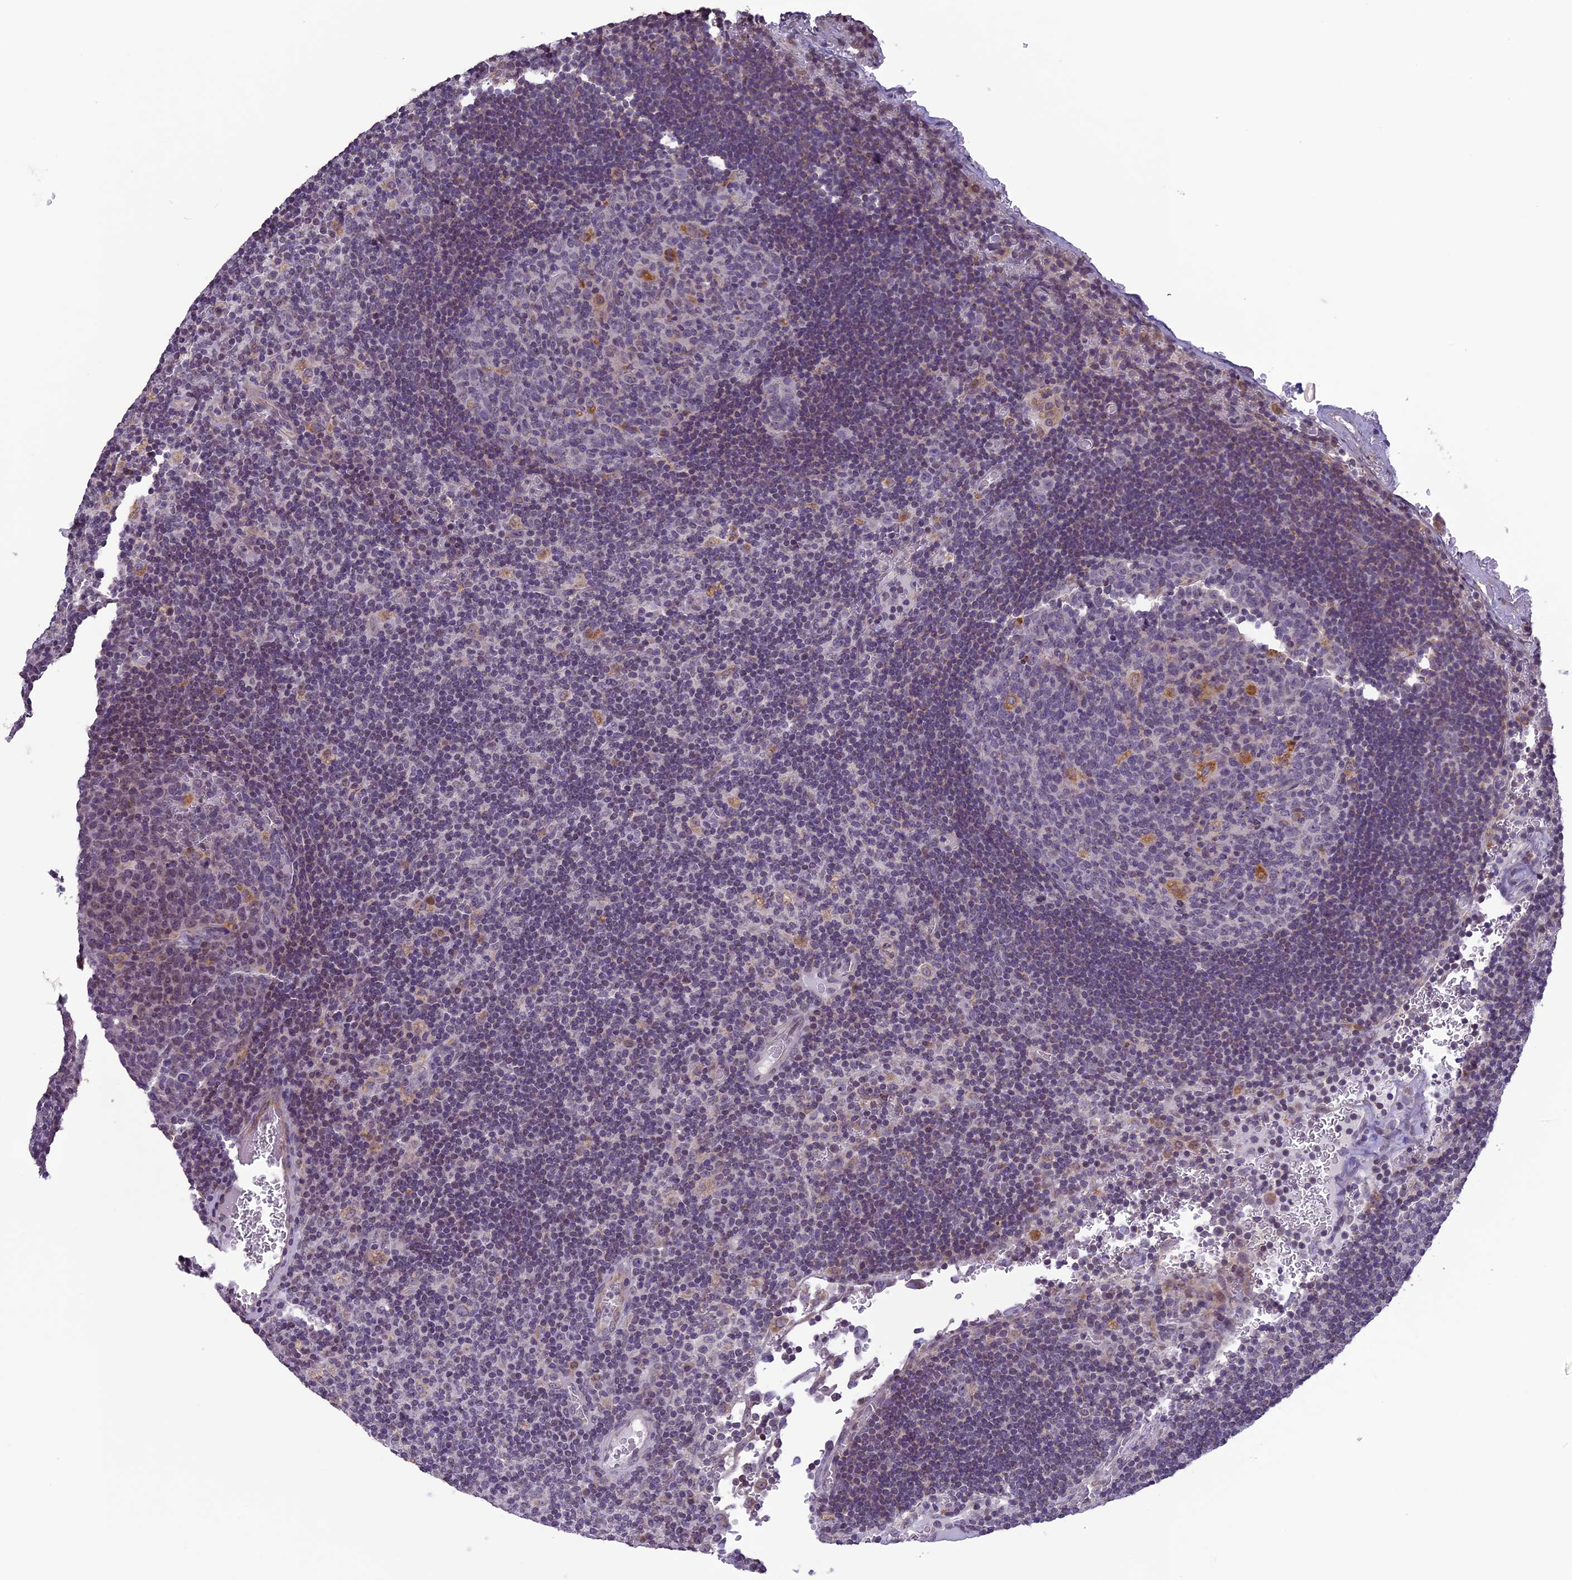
{"staining": {"intensity": "moderate", "quantity": "<25%", "location": "cytoplasmic/membranous"}, "tissue": "lymph node", "cell_type": "Germinal center cells", "image_type": "normal", "snomed": [{"axis": "morphology", "description": "Normal tissue, NOS"}, {"axis": "topography", "description": "Lymph node"}], "caption": "A low amount of moderate cytoplasmic/membranous staining is seen in about <25% of germinal center cells in normal lymph node.", "gene": "ERG28", "patient": {"sex": "female", "age": 73}}